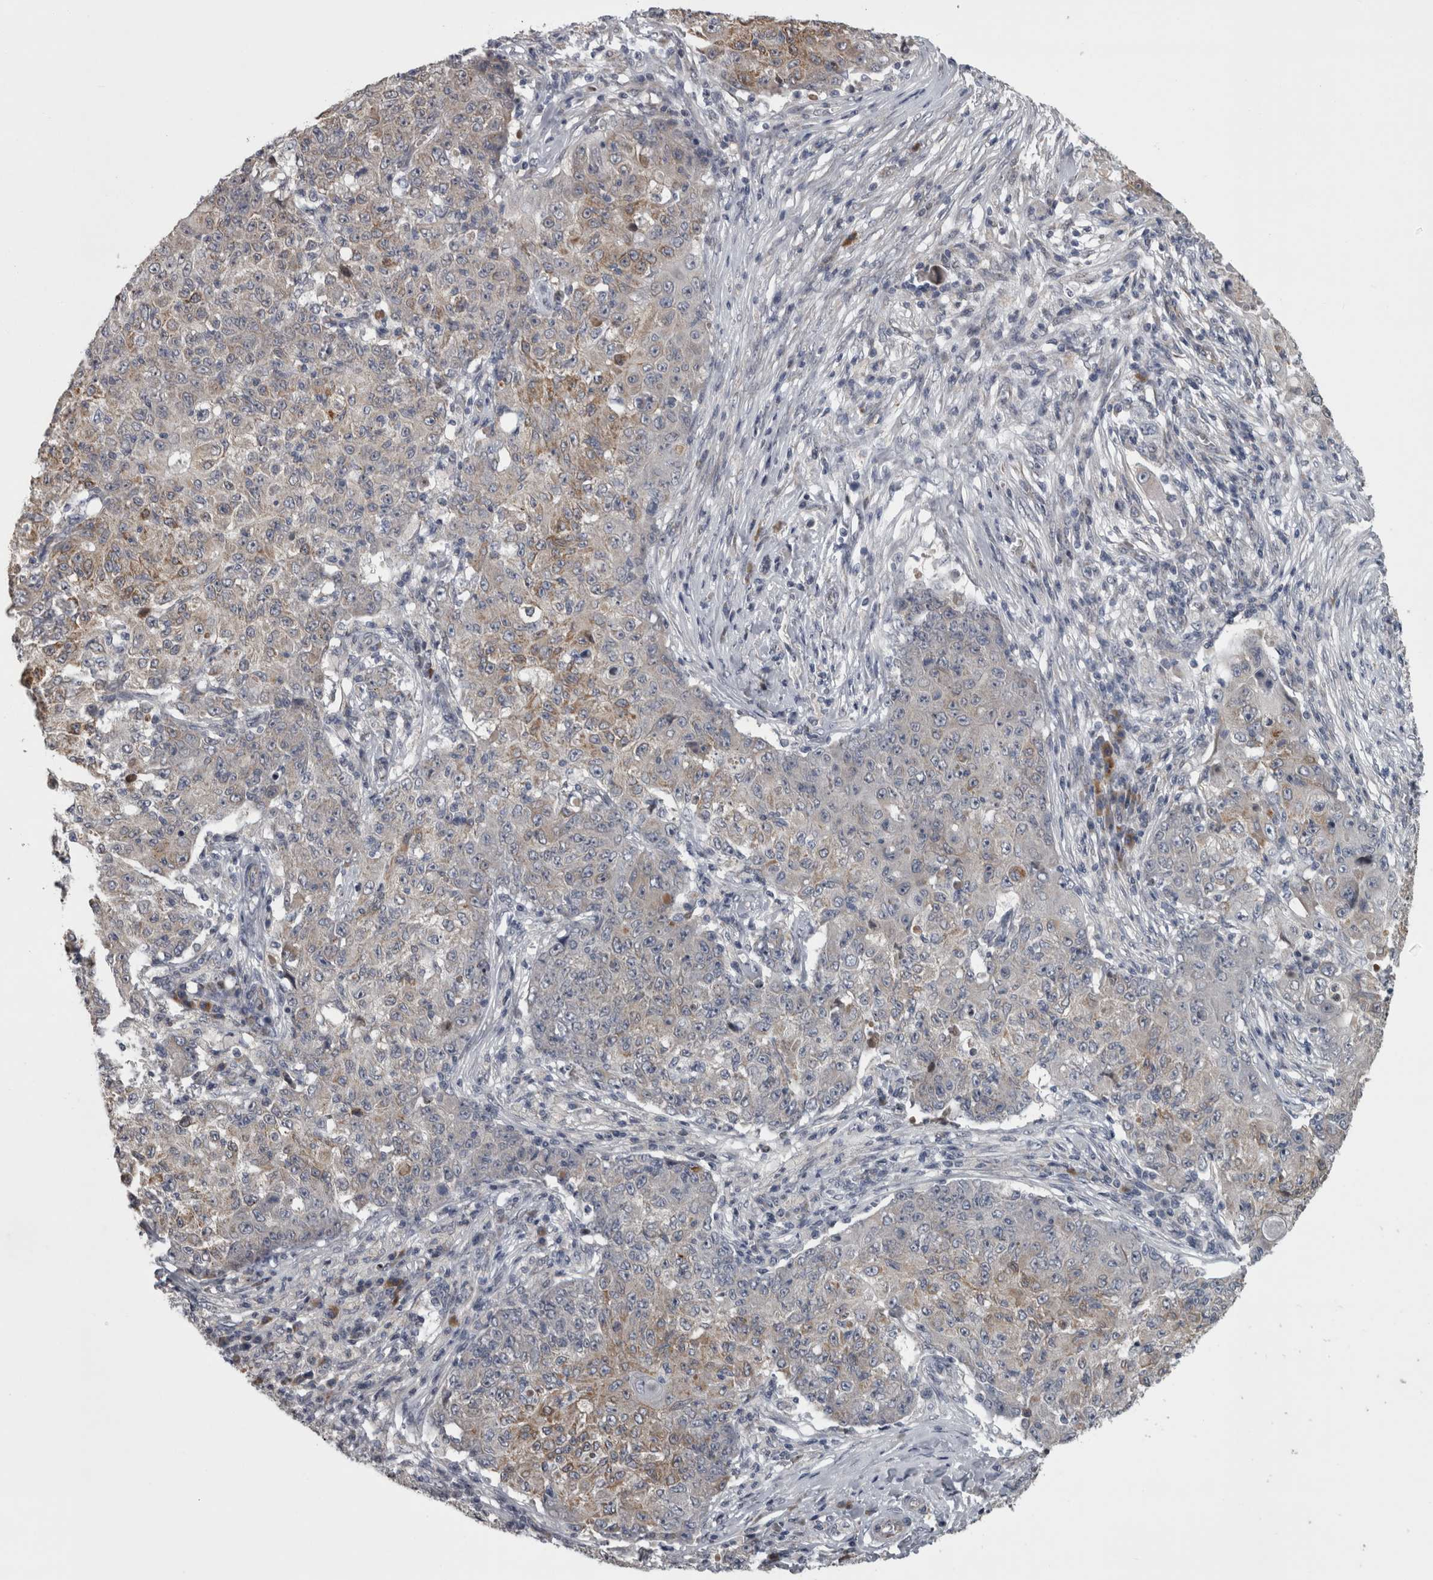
{"staining": {"intensity": "weak", "quantity": "25%-75%", "location": "cytoplasmic/membranous"}, "tissue": "ovarian cancer", "cell_type": "Tumor cells", "image_type": "cancer", "snomed": [{"axis": "morphology", "description": "Carcinoma, endometroid"}, {"axis": "topography", "description": "Ovary"}], "caption": "This is an image of immunohistochemistry (IHC) staining of ovarian cancer (endometroid carcinoma), which shows weak staining in the cytoplasmic/membranous of tumor cells.", "gene": "DBT", "patient": {"sex": "female", "age": 42}}